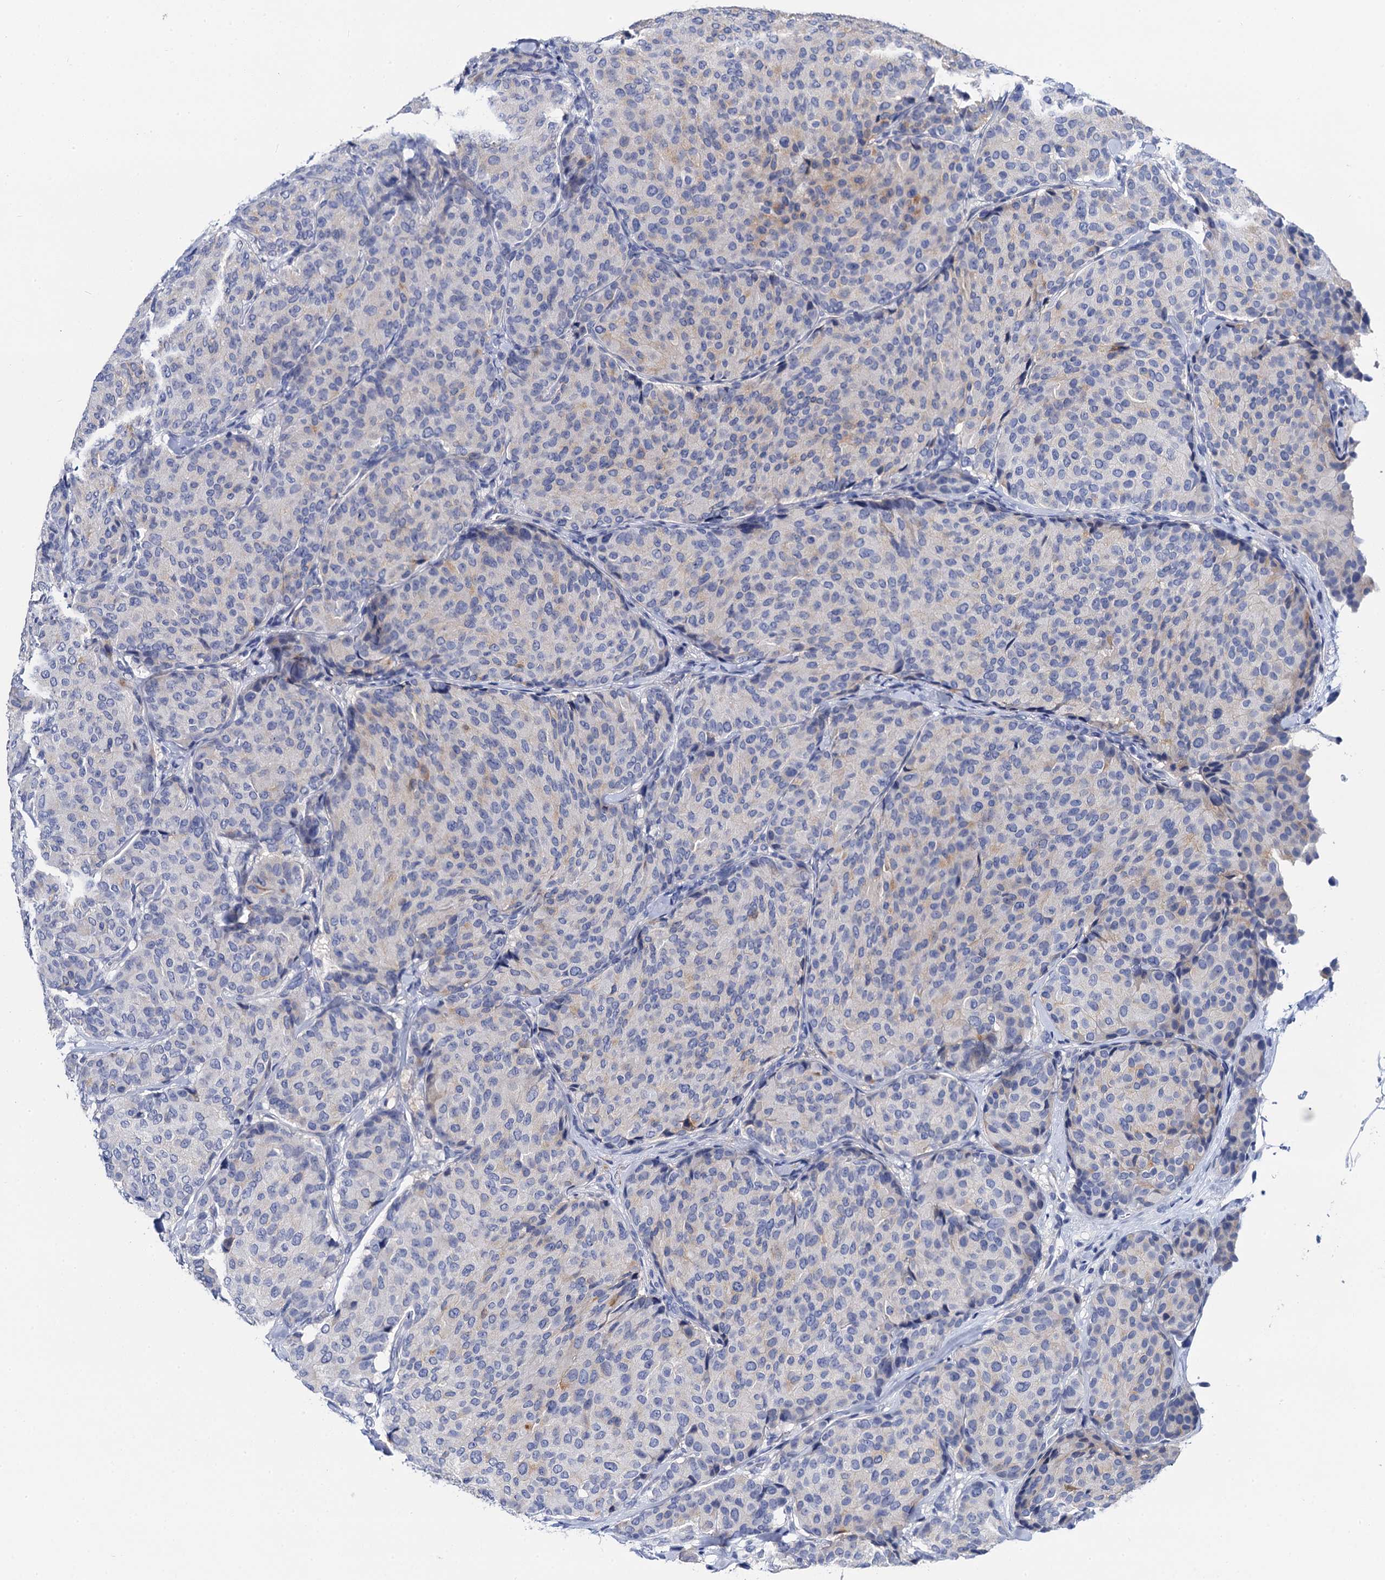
{"staining": {"intensity": "negative", "quantity": "none", "location": "none"}, "tissue": "breast cancer", "cell_type": "Tumor cells", "image_type": "cancer", "snomed": [{"axis": "morphology", "description": "Duct carcinoma"}, {"axis": "topography", "description": "Breast"}], "caption": "There is no significant staining in tumor cells of breast cancer.", "gene": "LYPD3", "patient": {"sex": "female", "age": 75}}